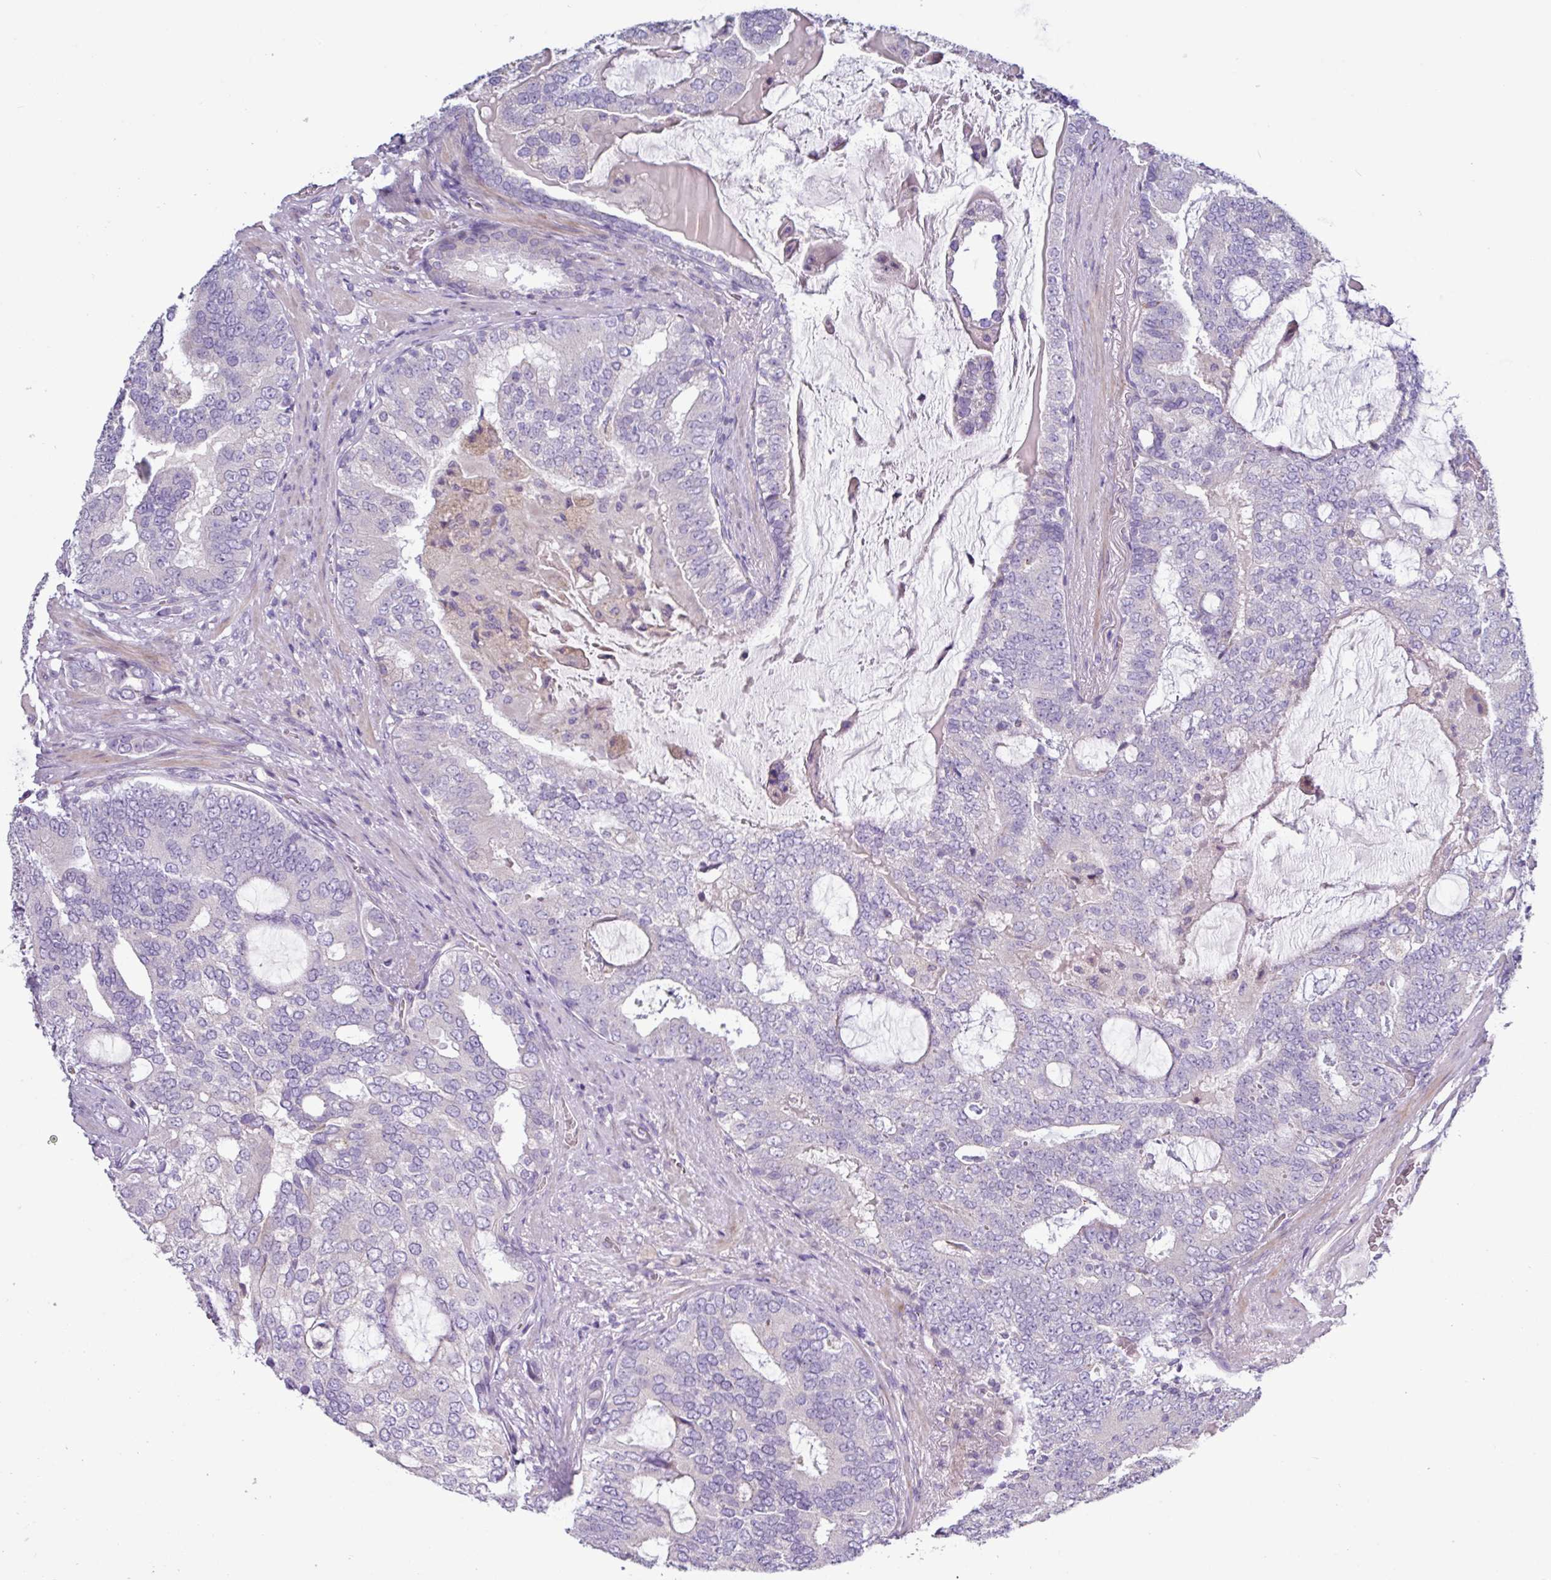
{"staining": {"intensity": "negative", "quantity": "none", "location": "none"}, "tissue": "prostate cancer", "cell_type": "Tumor cells", "image_type": "cancer", "snomed": [{"axis": "morphology", "description": "Adenocarcinoma, High grade"}, {"axis": "topography", "description": "Prostate"}], "caption": "Immunohistochemistry (IHC) of prostate high-grade adenocarcinoma exhibits no staining in tumor cells.", "gene": "RGS16", "patient": {"sex": "male", "age": 55}}